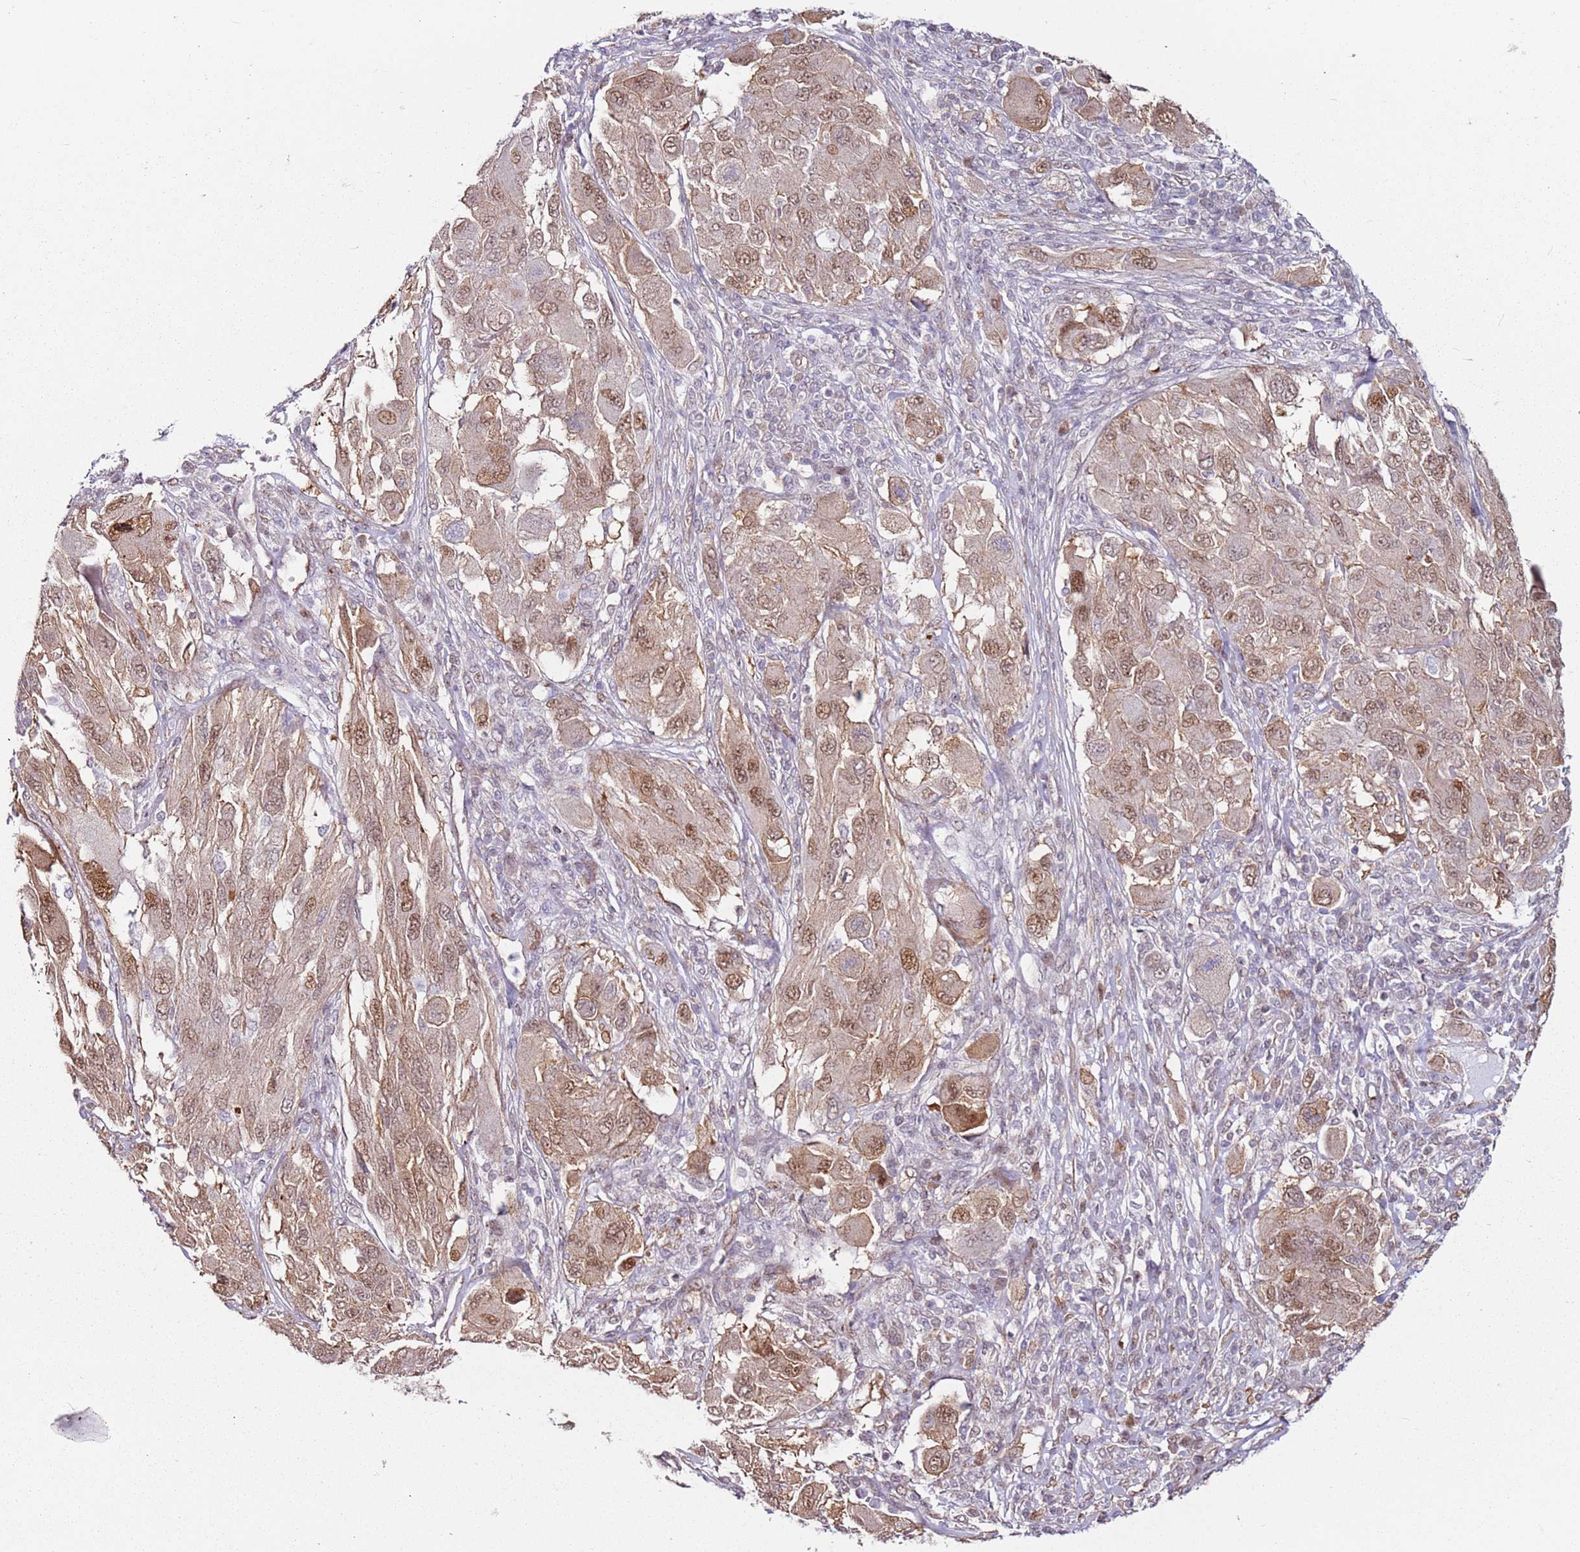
{"staining": {"intensity": "moderate", "quantity": ">75%", "location": "nuclear"}, "tissue": "melanoma", "cell_type": "Tumor cells", "image_type": "cancer", "snomed": [{"axis": "morphology", "description": "Malignant melanoma, NOS"}, {"axis": "topography", "description": "Skin"}], "caption": "The image demonstrates a brown stain indicating the presence of a protein in the nuclear of tumor cells in malignant melanoma. The staining is performed using DAB (3,3'-diaminobenzidine) brown chromogen to label protein expression. The nuclei are counter-stained blue using hematoxylin.", "gene": "PSMD4", "patient": {"sex": "female", "age": 91}}